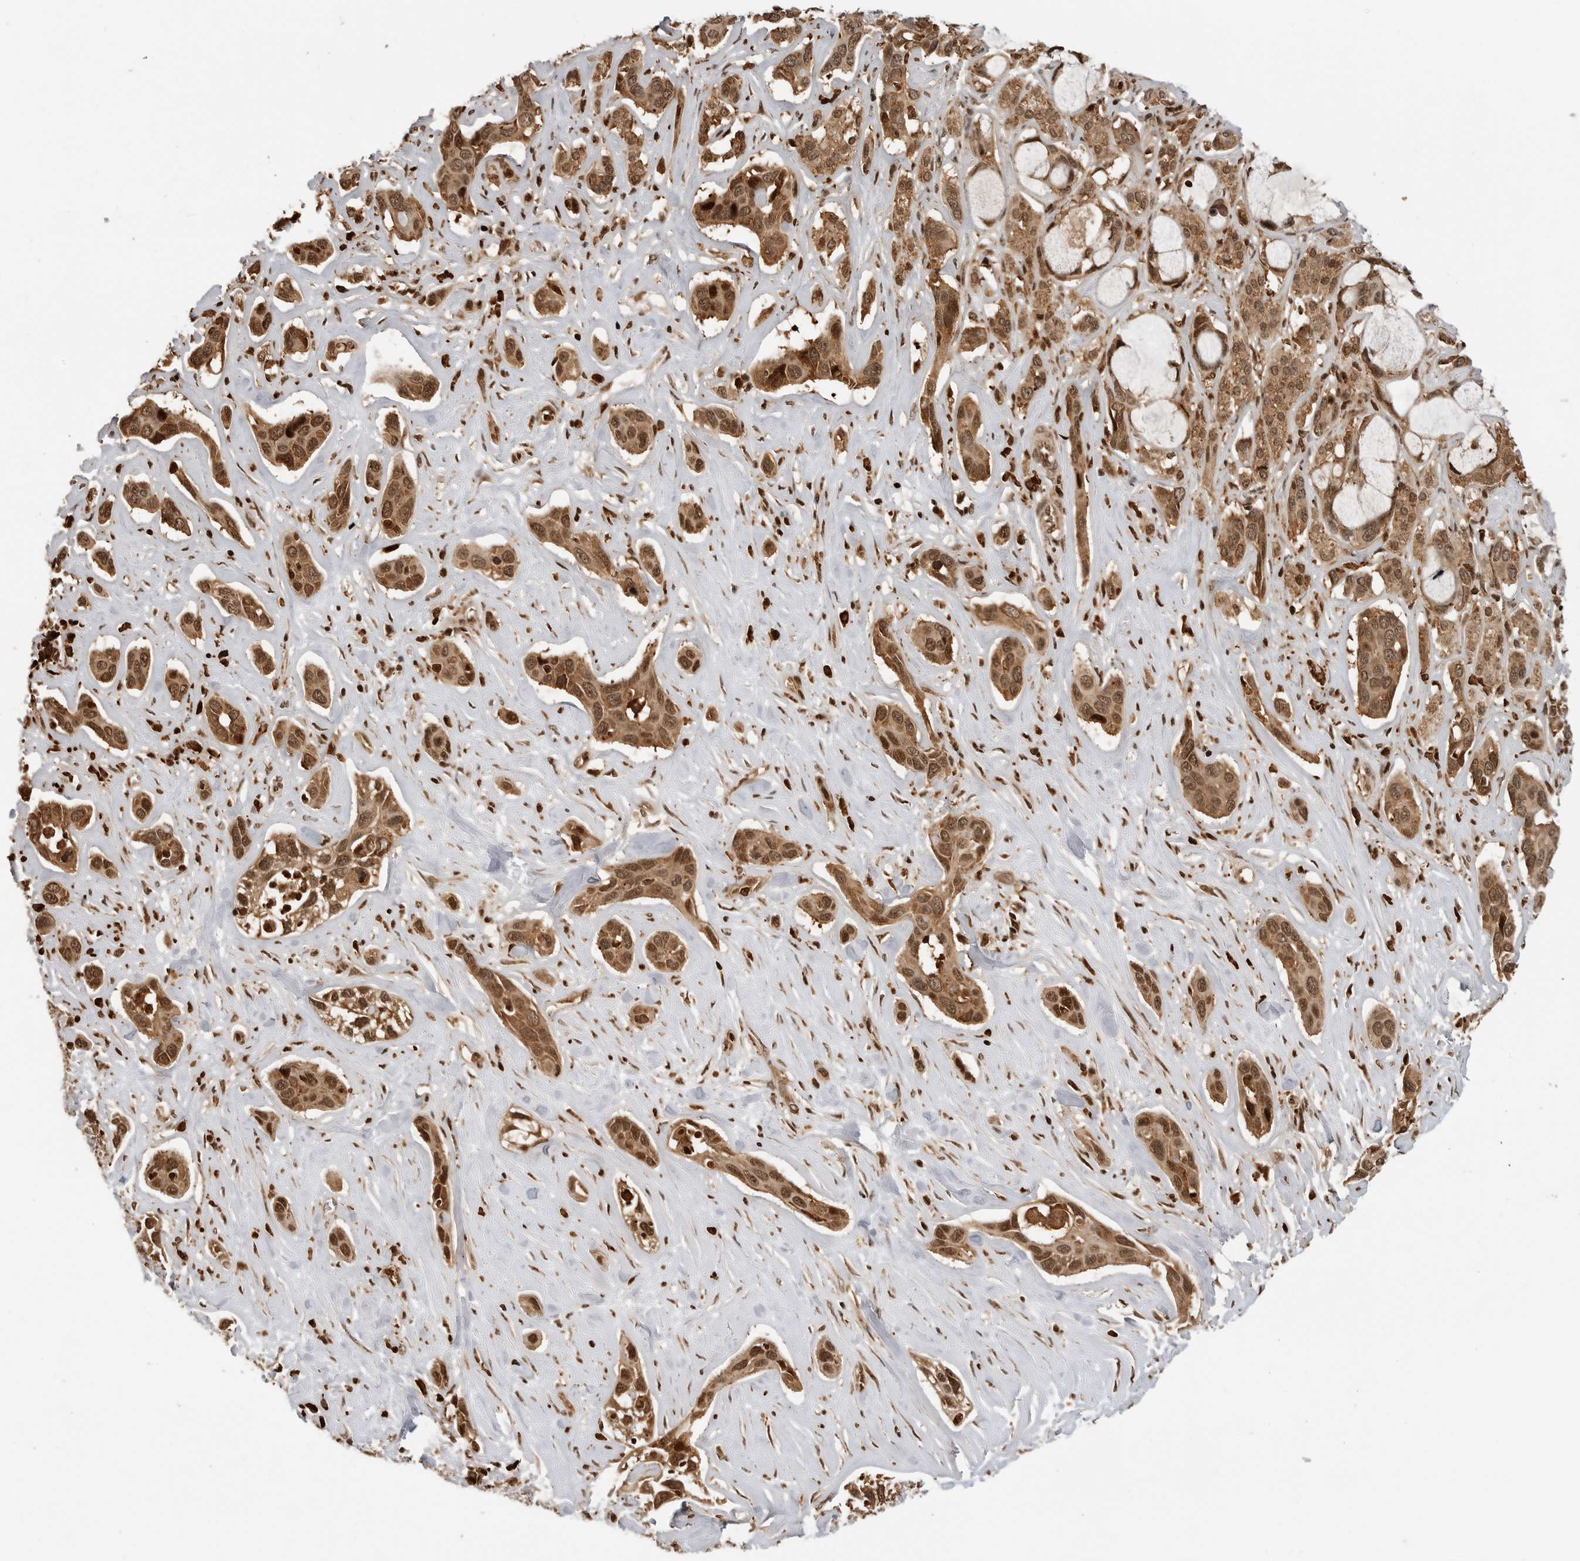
{"staining": {"intensity": "moderate", "quantity": ">75%", "location": "cytoplasmic/membranous,nuclear"}, "tissue": "pancreatic cancer", "cell_type": "Tumor cells", "image_type": "cancer", "snomed": [{"axis": "morphology", "description": "Adenocarcinoma, NOS"}, {"axis": "topography", "description": "Pancreas"}], "caption": "Protein staining by immunohistochemistry (IHC) reveals moderate cytoplasmic/membranous and nuclear staining in approximately >75% of tumor cells in pancreatic adenocarcinoma.", "gene": "BMP2K", "patient": {"sex": "female", "age": 60}}